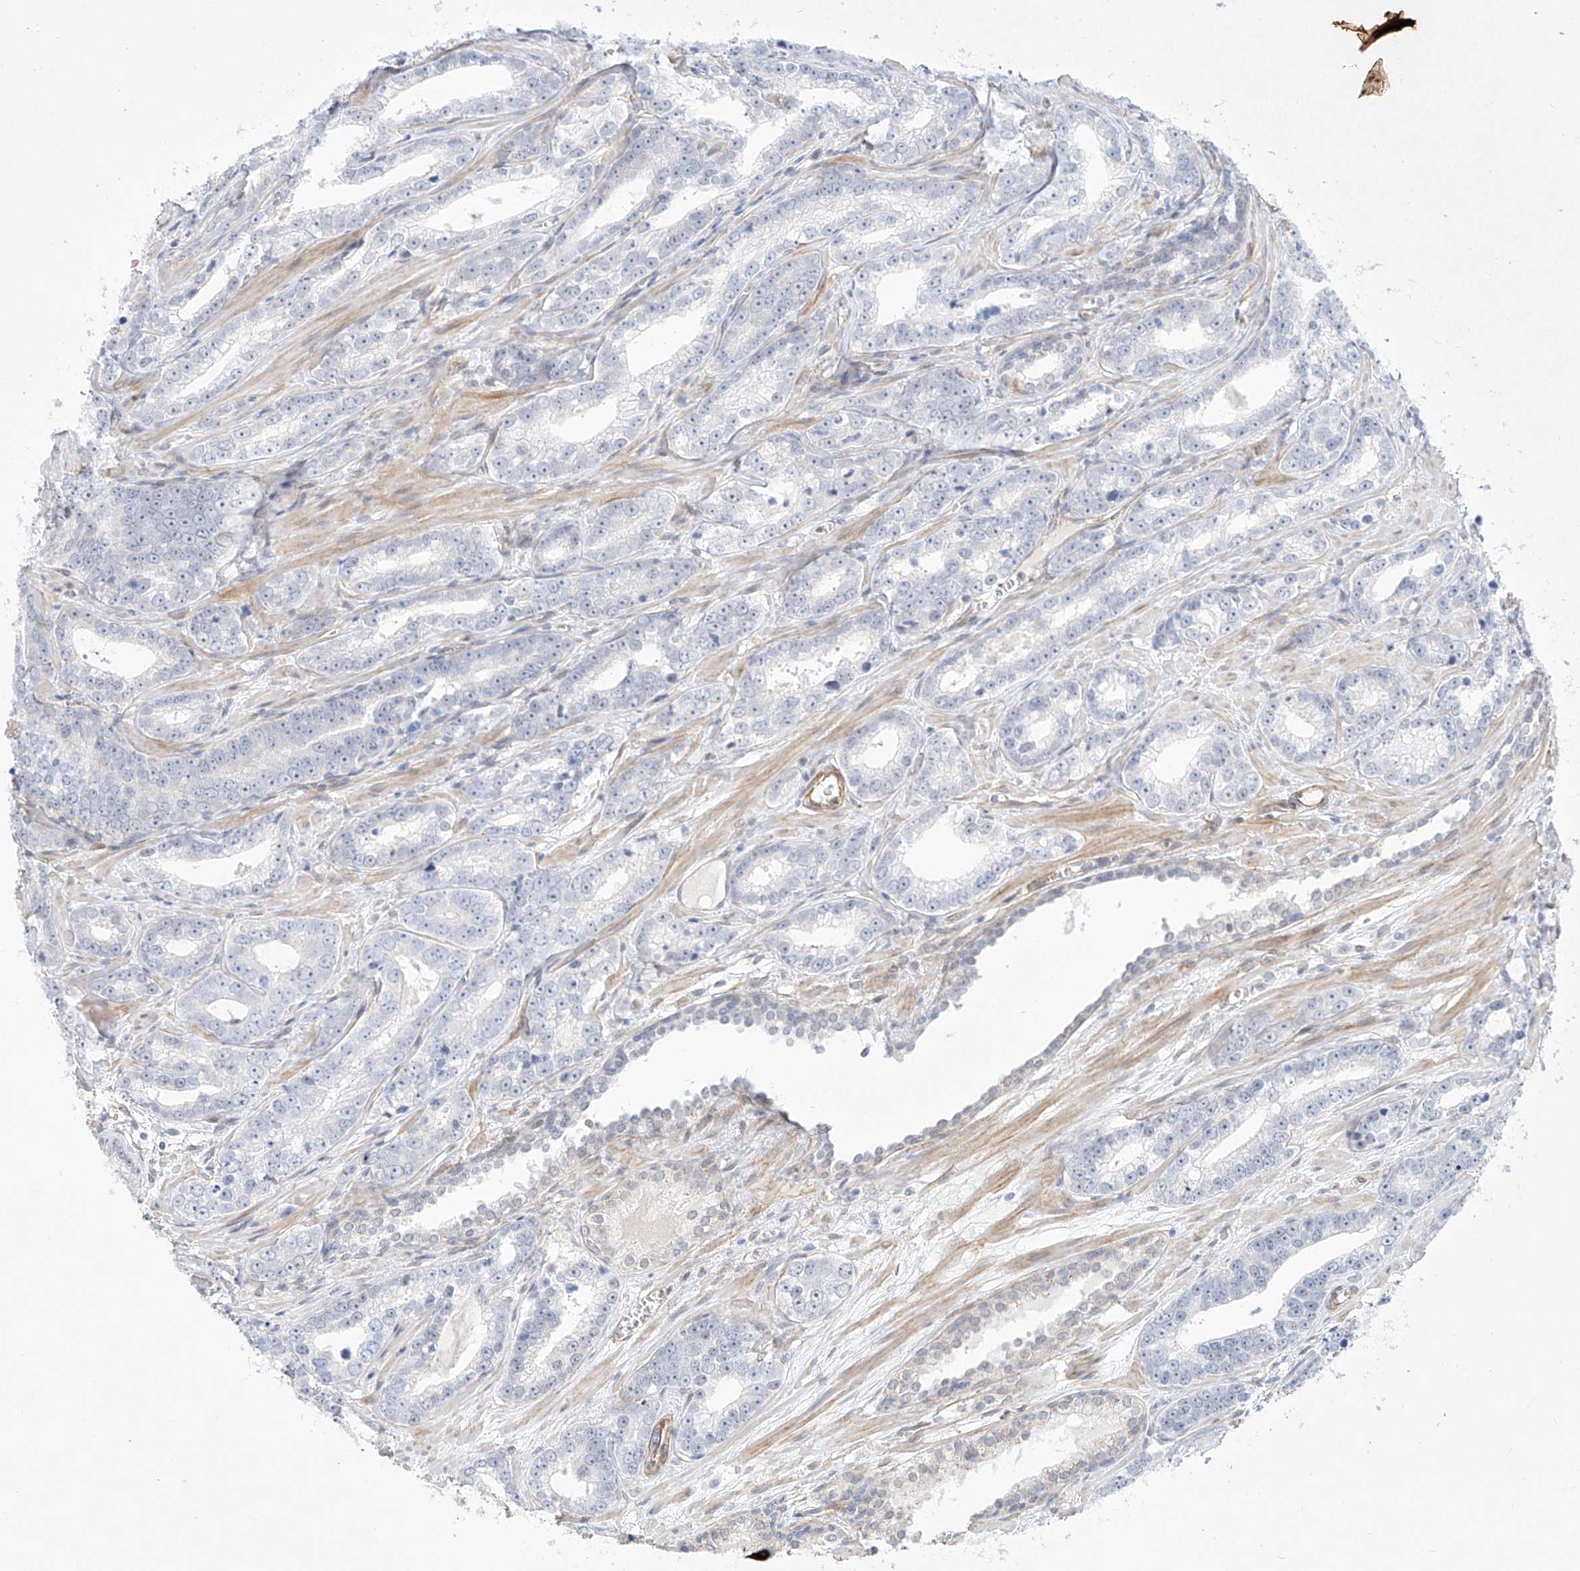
{"staining": {"intensity": "negative", "quantity": "none", "location": "none"}, "tissue": "prostate cancer", "cell_type": "Tumor cells", "image_type": "cancer", "snomed": [{"axis": "morphology", "description": "Adenocarcinoma, High grade"}, {"axis": "topography", "description": "Prostate"}], "caption": "The histopathology image demonstrates no staining of tumor cells in prostate cancer (adenocarcinoma (high-grade)).", "gene": "REEP2", "patient": {"sex": "male", "age": 62}}